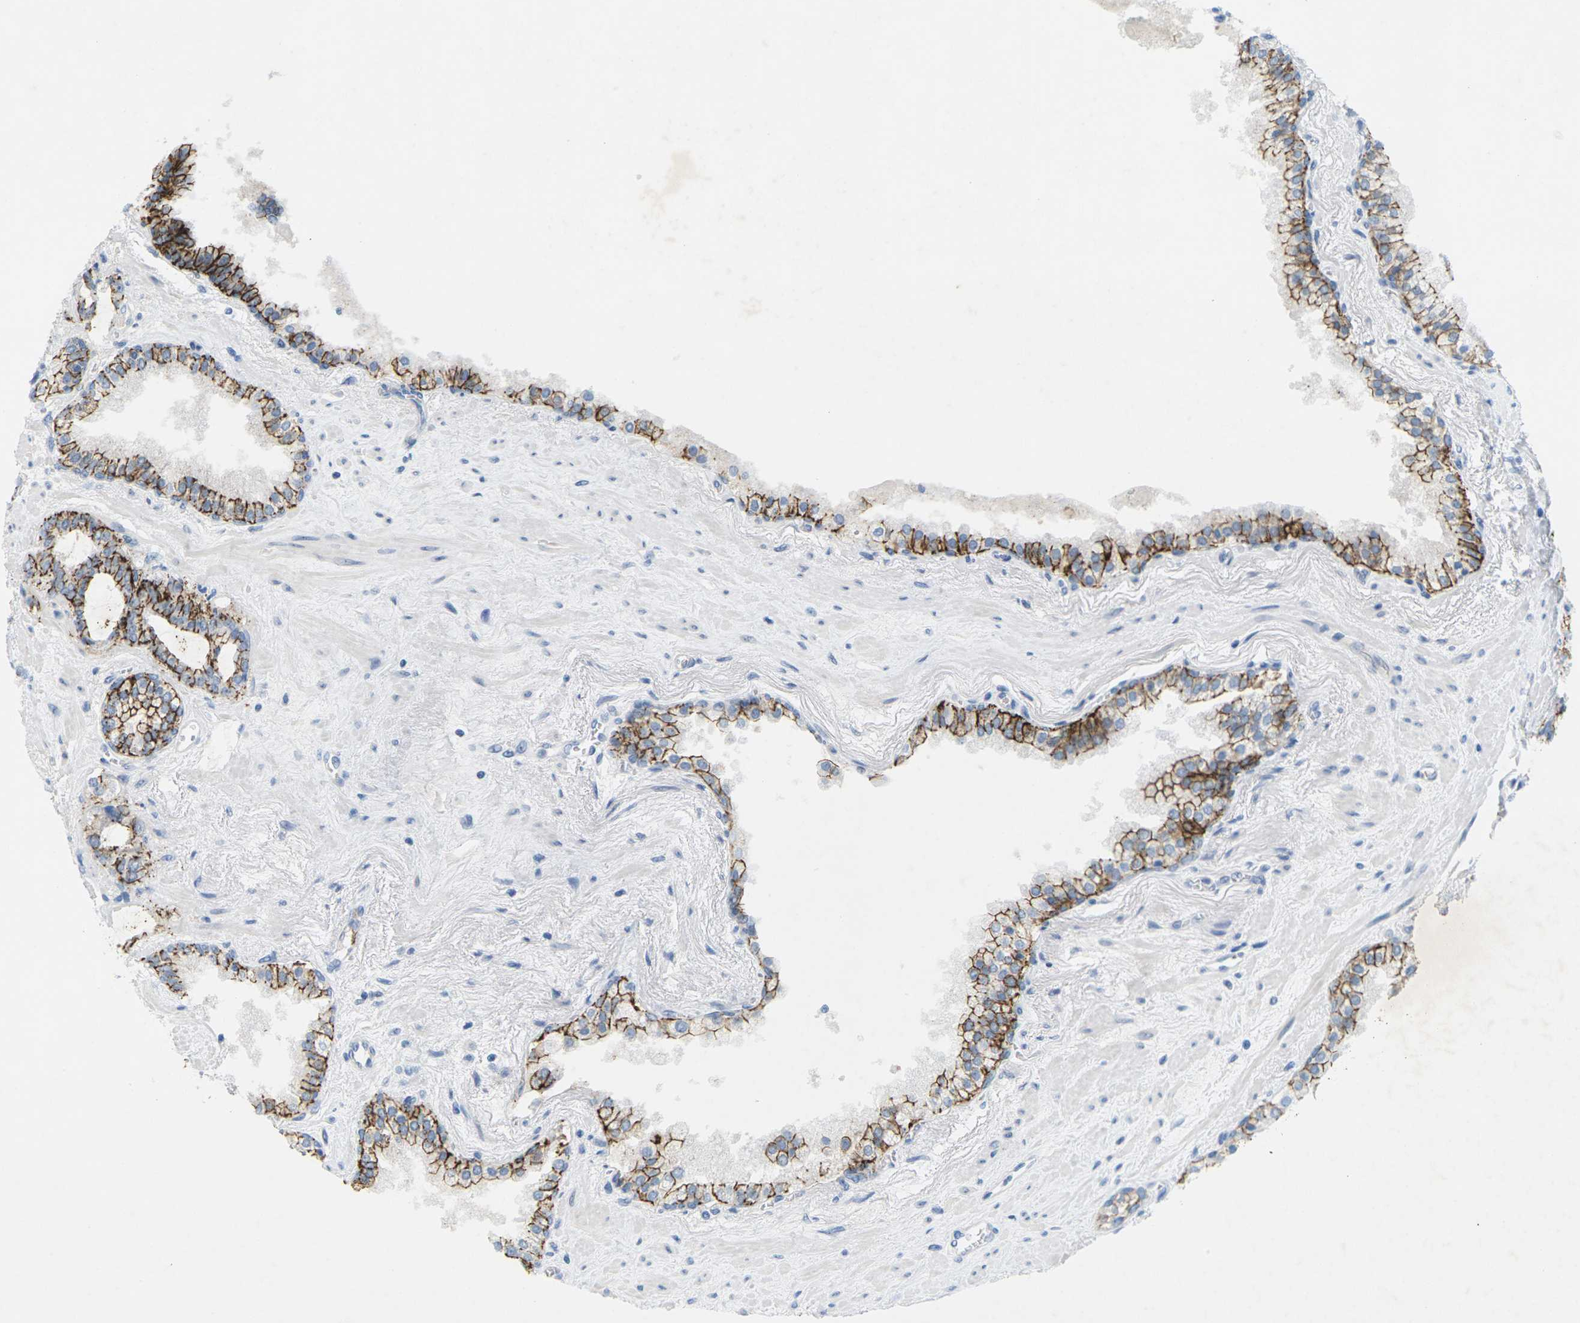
{"staining": {"intensity": "strong", "quantity": ">75%", "location": "cytoplasmic/membranous"}, "tissue": "prostate cancer", "cell_type": "Tumor cells", "image_type": "cancer", "snomed": [{"axis": "morphology", "description": "Adenocarcinoma, Low grade"}, {"axis": "topography", "description": "Prostate"}], "caption": "Immunohistochemical staining of adenocarcinoma (low-grade) (prostate) shows high levels of strong cytoplasmic/membranous expression in about >75% of tumor cells.", "gene": "CLDN3", "patient": {"sex": "male", "age": 60}}